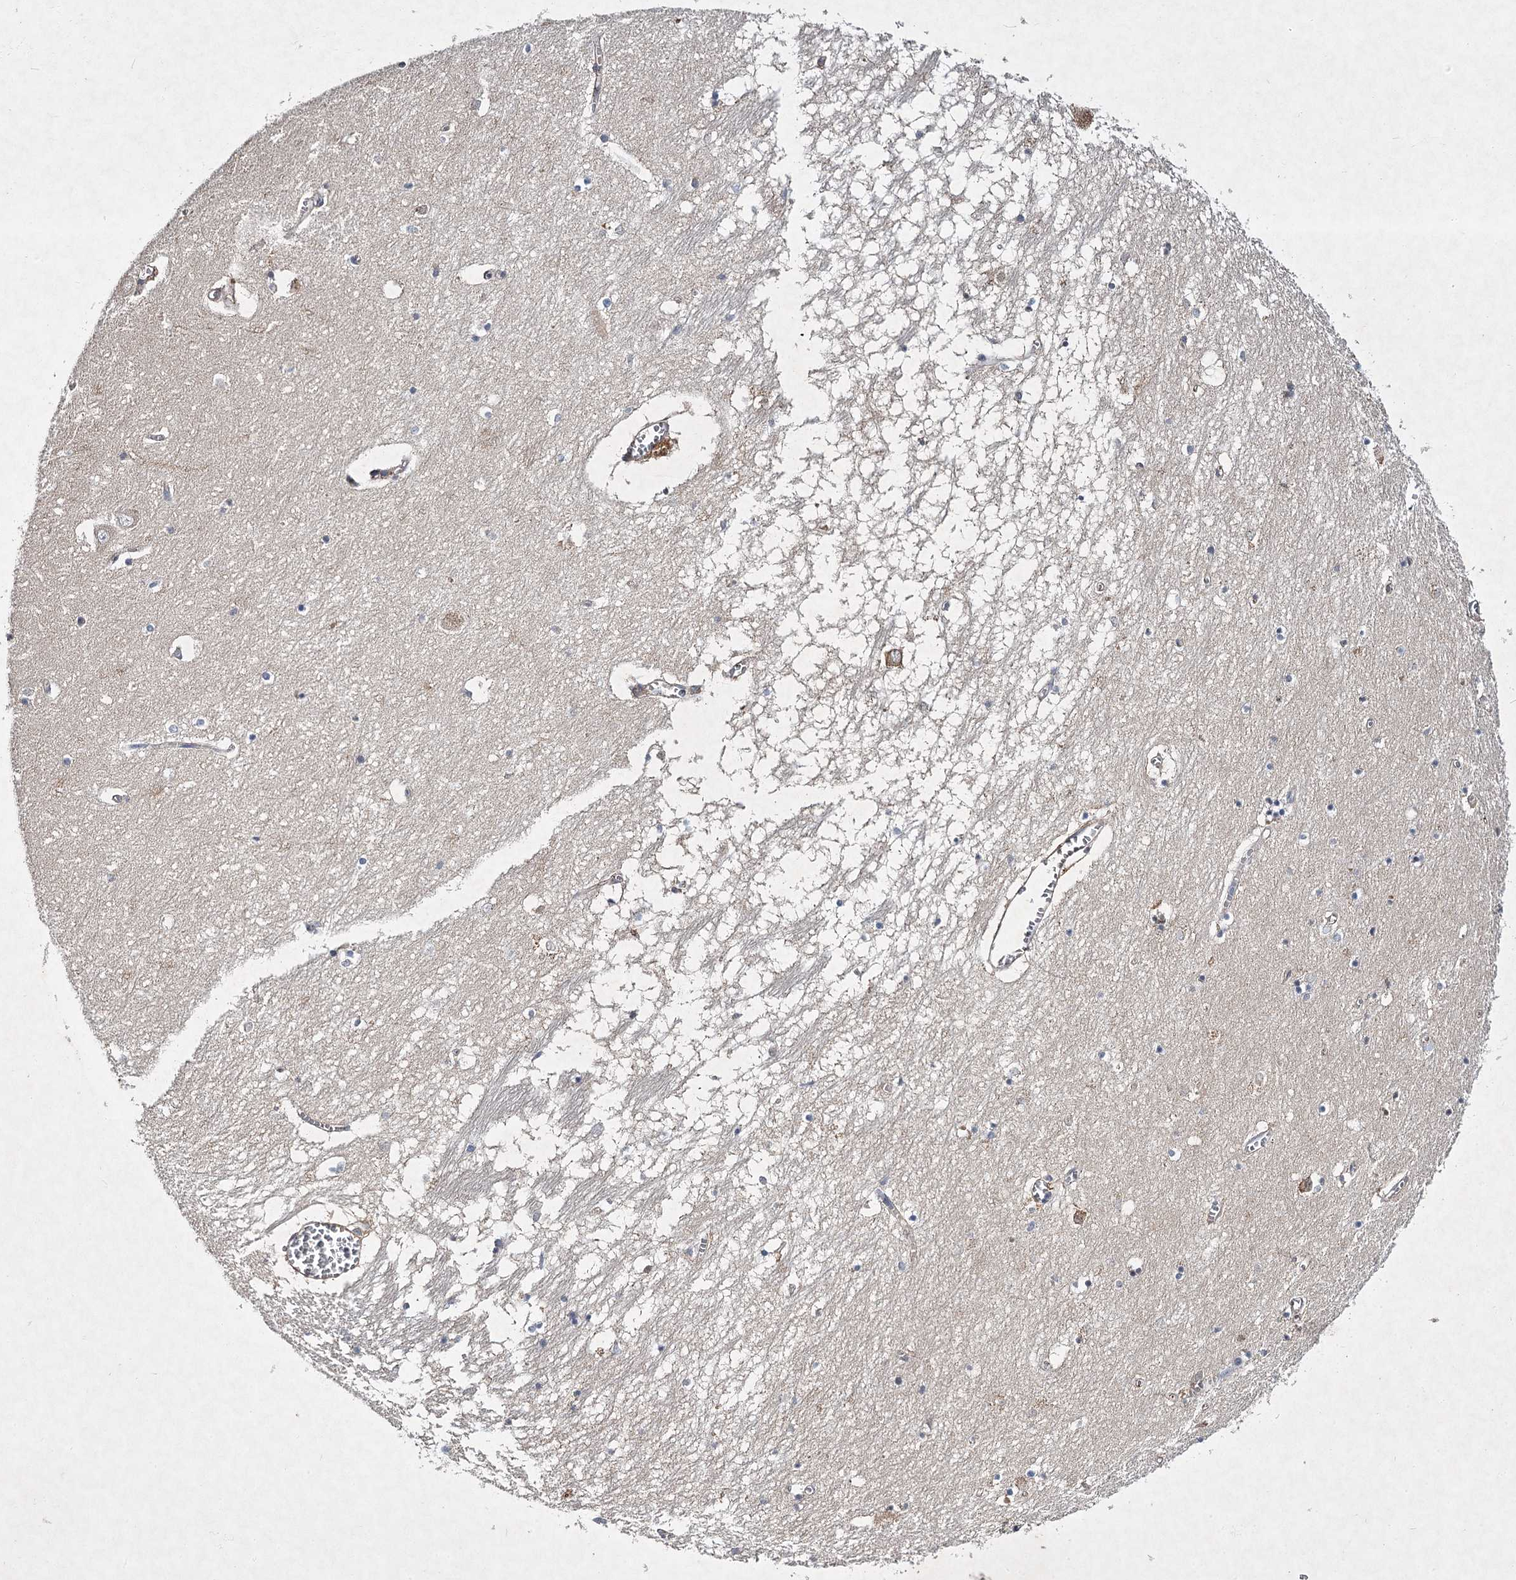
{"staining": {"intensity": "negative", "quantity": "none", "location": "none"}, "tissue": "hippocampus", "cell_type": "Glial cells", "image_type": "normal", "snomed": [{"axis": "morphology", "description": "Normal tissue, NOS"}, {"axis": "topography", "description": "Hippocampus"}], "caption": "Immunohistochemistry of benign hippocampus exhibits no positivity in glial cells.", "gene": "MFN1", "patient": {"sex": "male", "age": 70}}